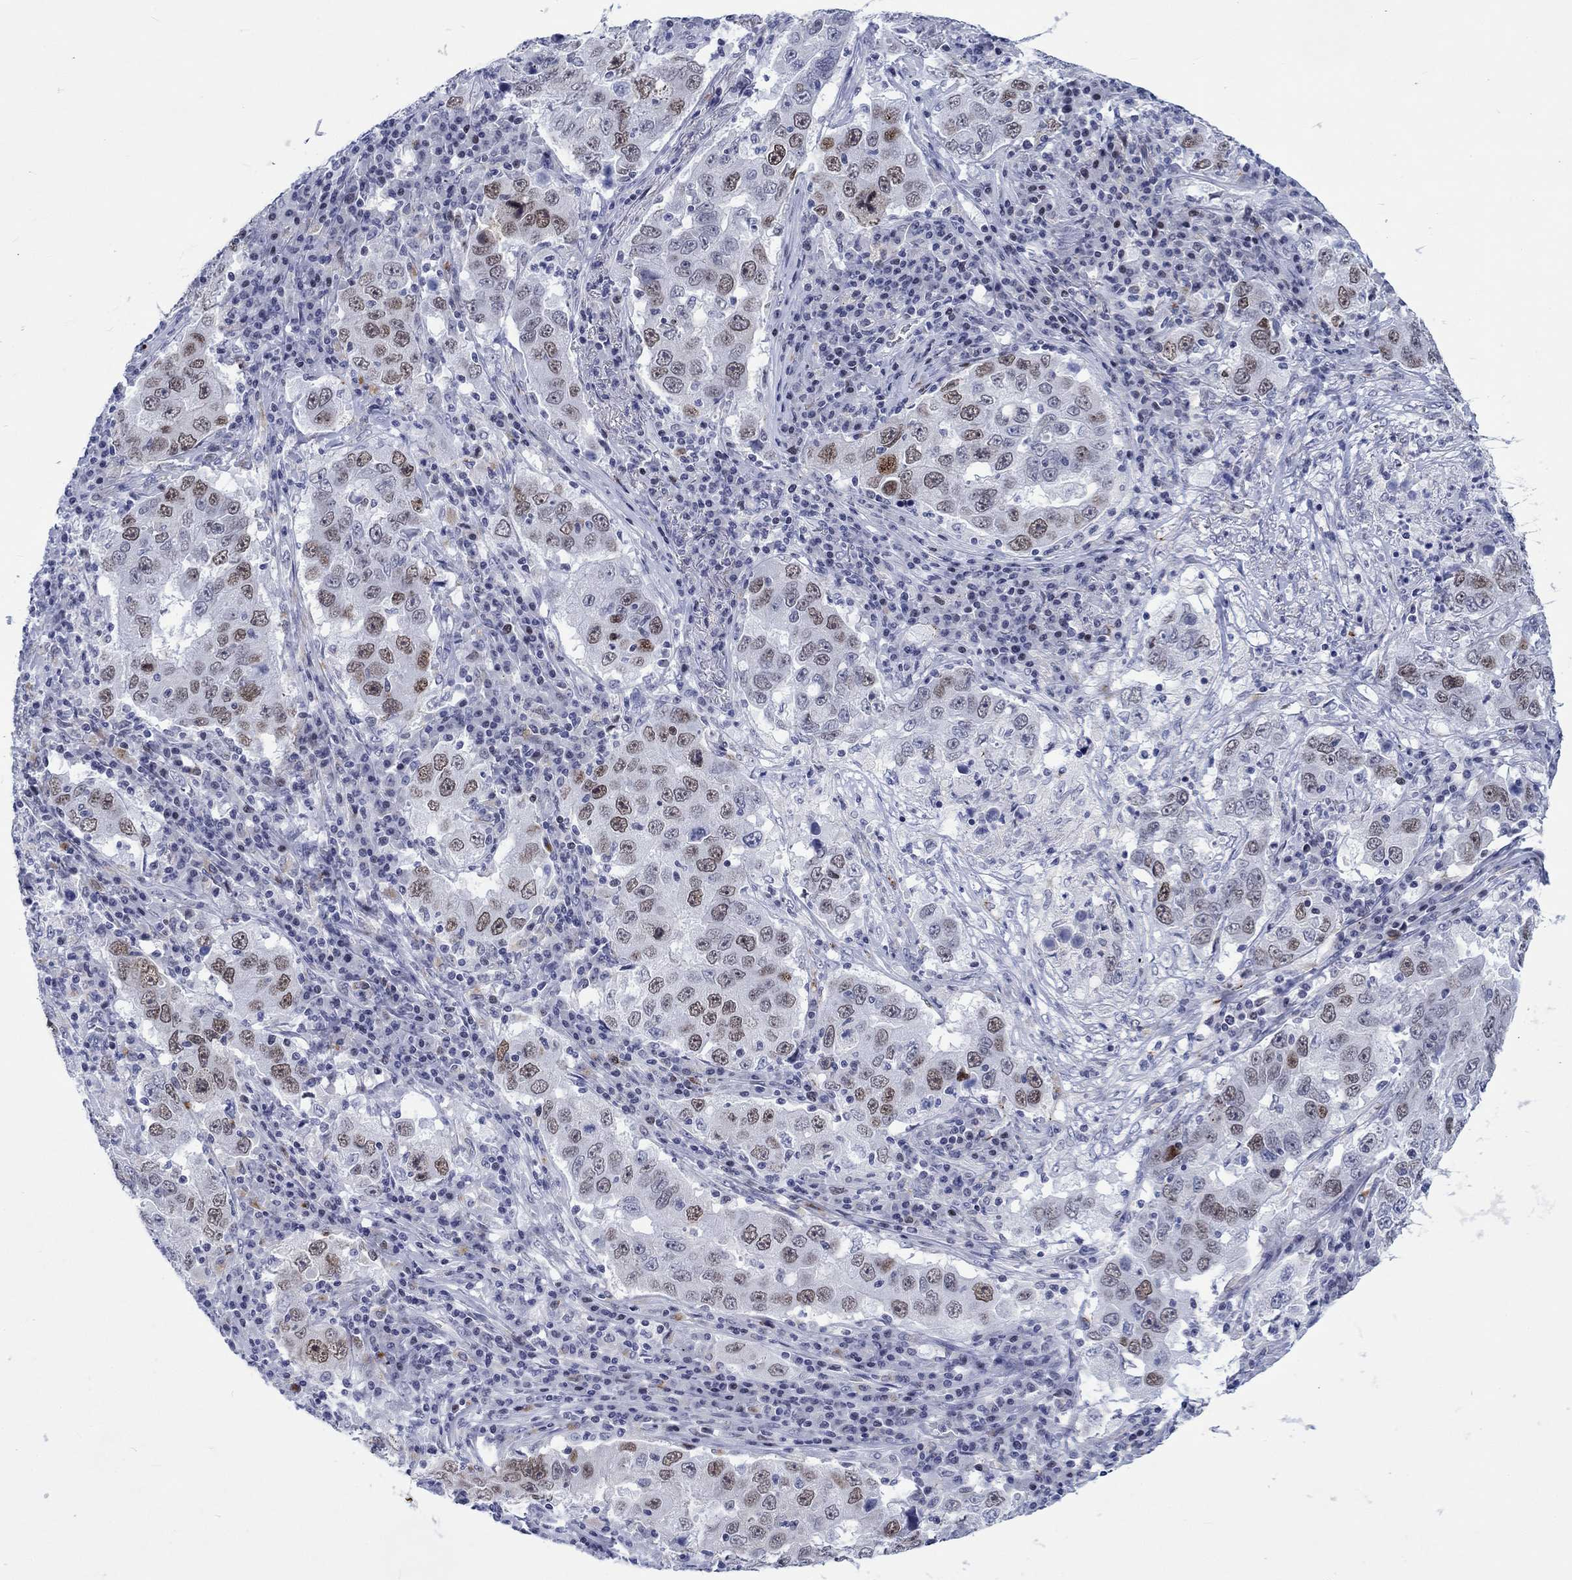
{"staining": {"intensity": "moderate", "quantity": "25%-75%", "location": "nuclear"}, "tissue": "lung cancer", "cell_type": "Tumor cells", "image_type": "cancer", "snomed": [{"axis": "morphology", "description": "Adenocarcinoma, NOS"}, {"axis": "topography", "description": "Lung"}], "caption": "Human lung adenocarcinoma stained with a brown dye exhibits moderate nuclear positive expression in approximately 25%-75% of tumor cells.", "gene": "CDCA2", "patient": {"sex": "male", "age": 73}}